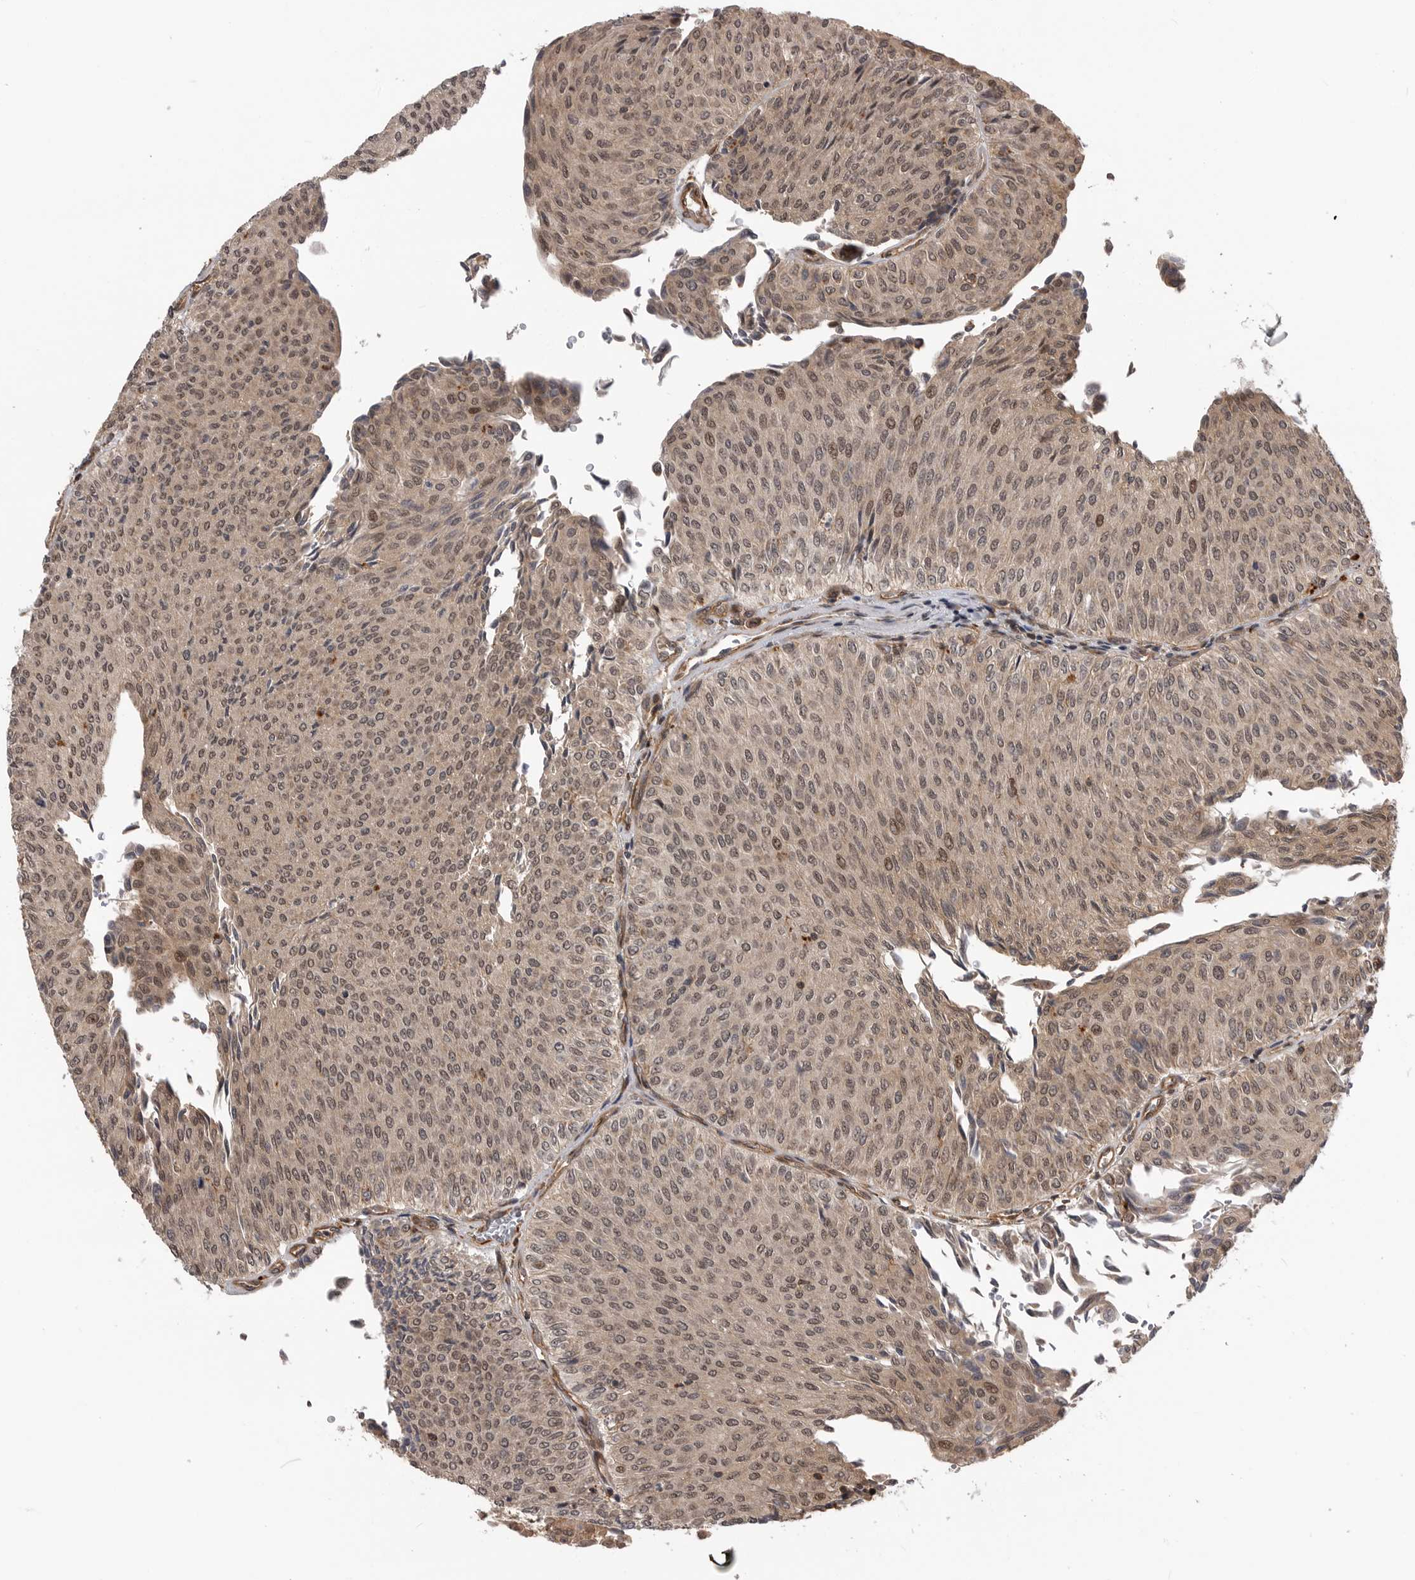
{"staining": {"intensity": "moderate", "quantity": ">75%", "location": "nuclear"}, "tissue": "urothelial cancer", "cell_type": "Tumor cells", "image_type": "cancer", "snomed": [{"axis": "morphology", "description": "Urothelial carcinoma, Low grade"}, {"axis": "topography", "description": "Urinary bladder"}], "caption": "Immunohistochemical staining of urothelial cancer reveals medium levels of moderate nuclear protein positivity in approximately >75% of tumor cells.", "gene": "TRIM56", "patient": {"sex": "male", "age": 78}}